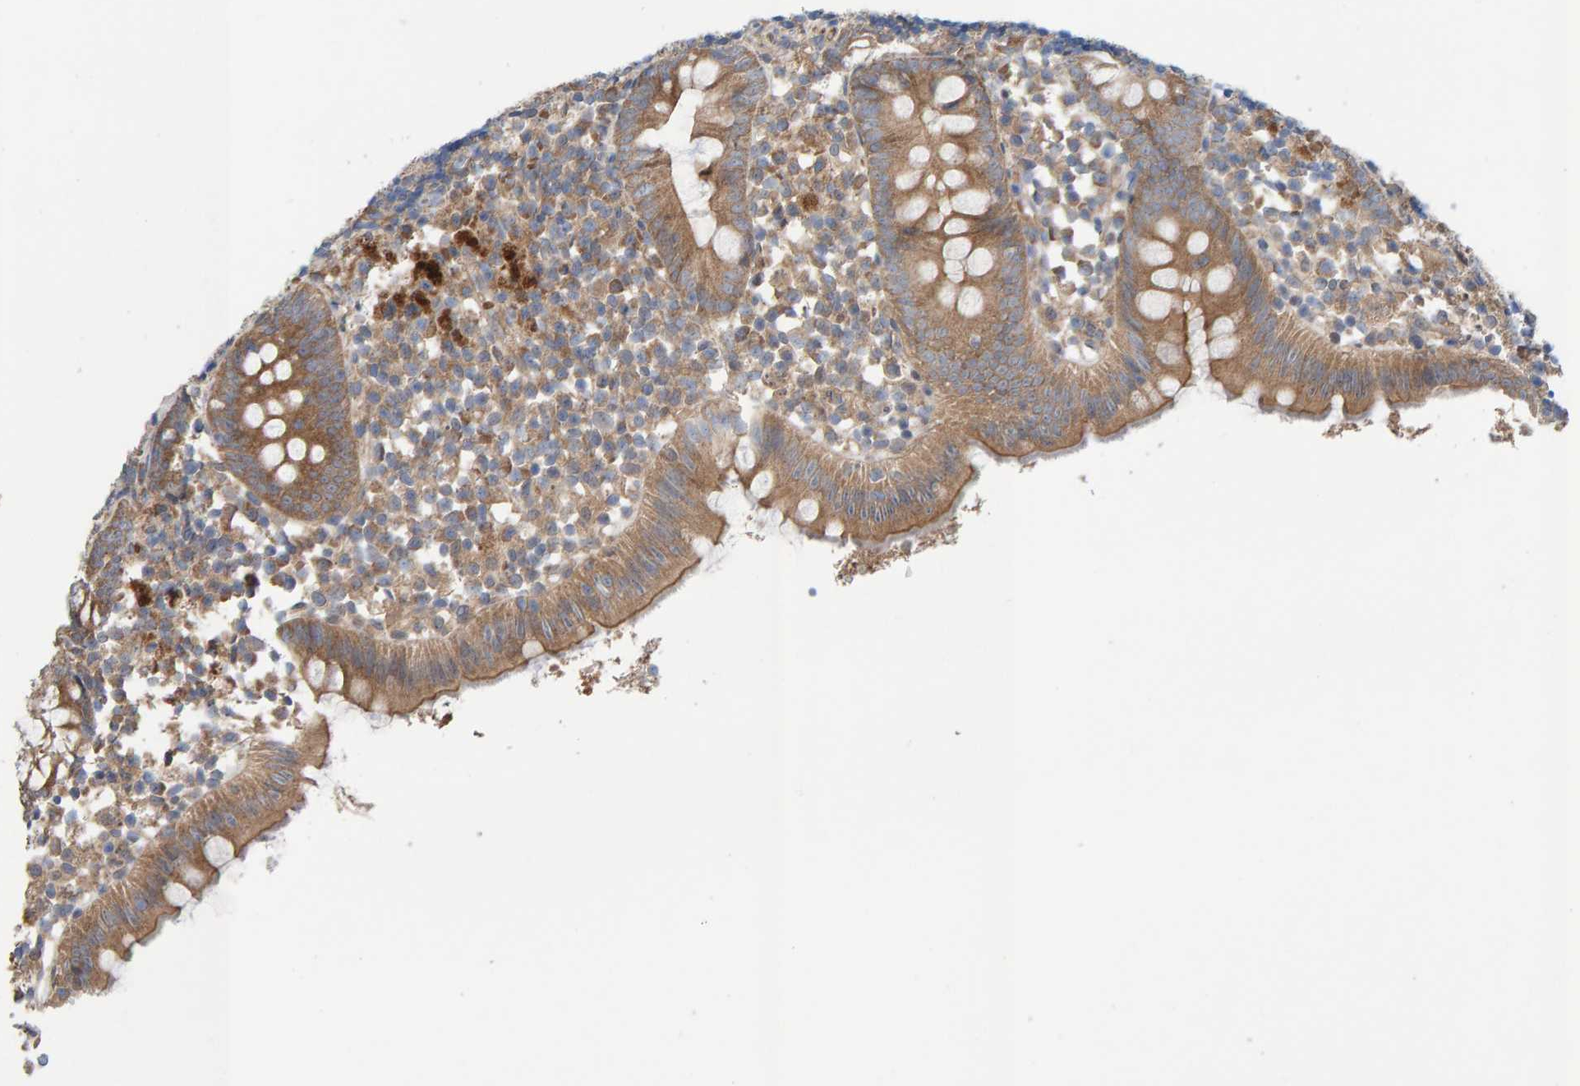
{"staining": {"intensity": "moderate", "quantity": ">75%", "location": "cytoplasmic/membranous"}, "tissue": "appendix", "cell_type": "Glandular cells", "image_type": "normal", "snomed": [{"axis": "morphology", "description": "Normal tissue, NOS"}, {"axis": "topography", "description": "Appendix"}], "caption": "Immunohistochemical staining of benign appendix displays moderate cytoplasmic/membranous protein positivity in approximately >75% of glandular cells.", "gene": "LRSAM1", "patient": {"sex": "female", "age": 20}}